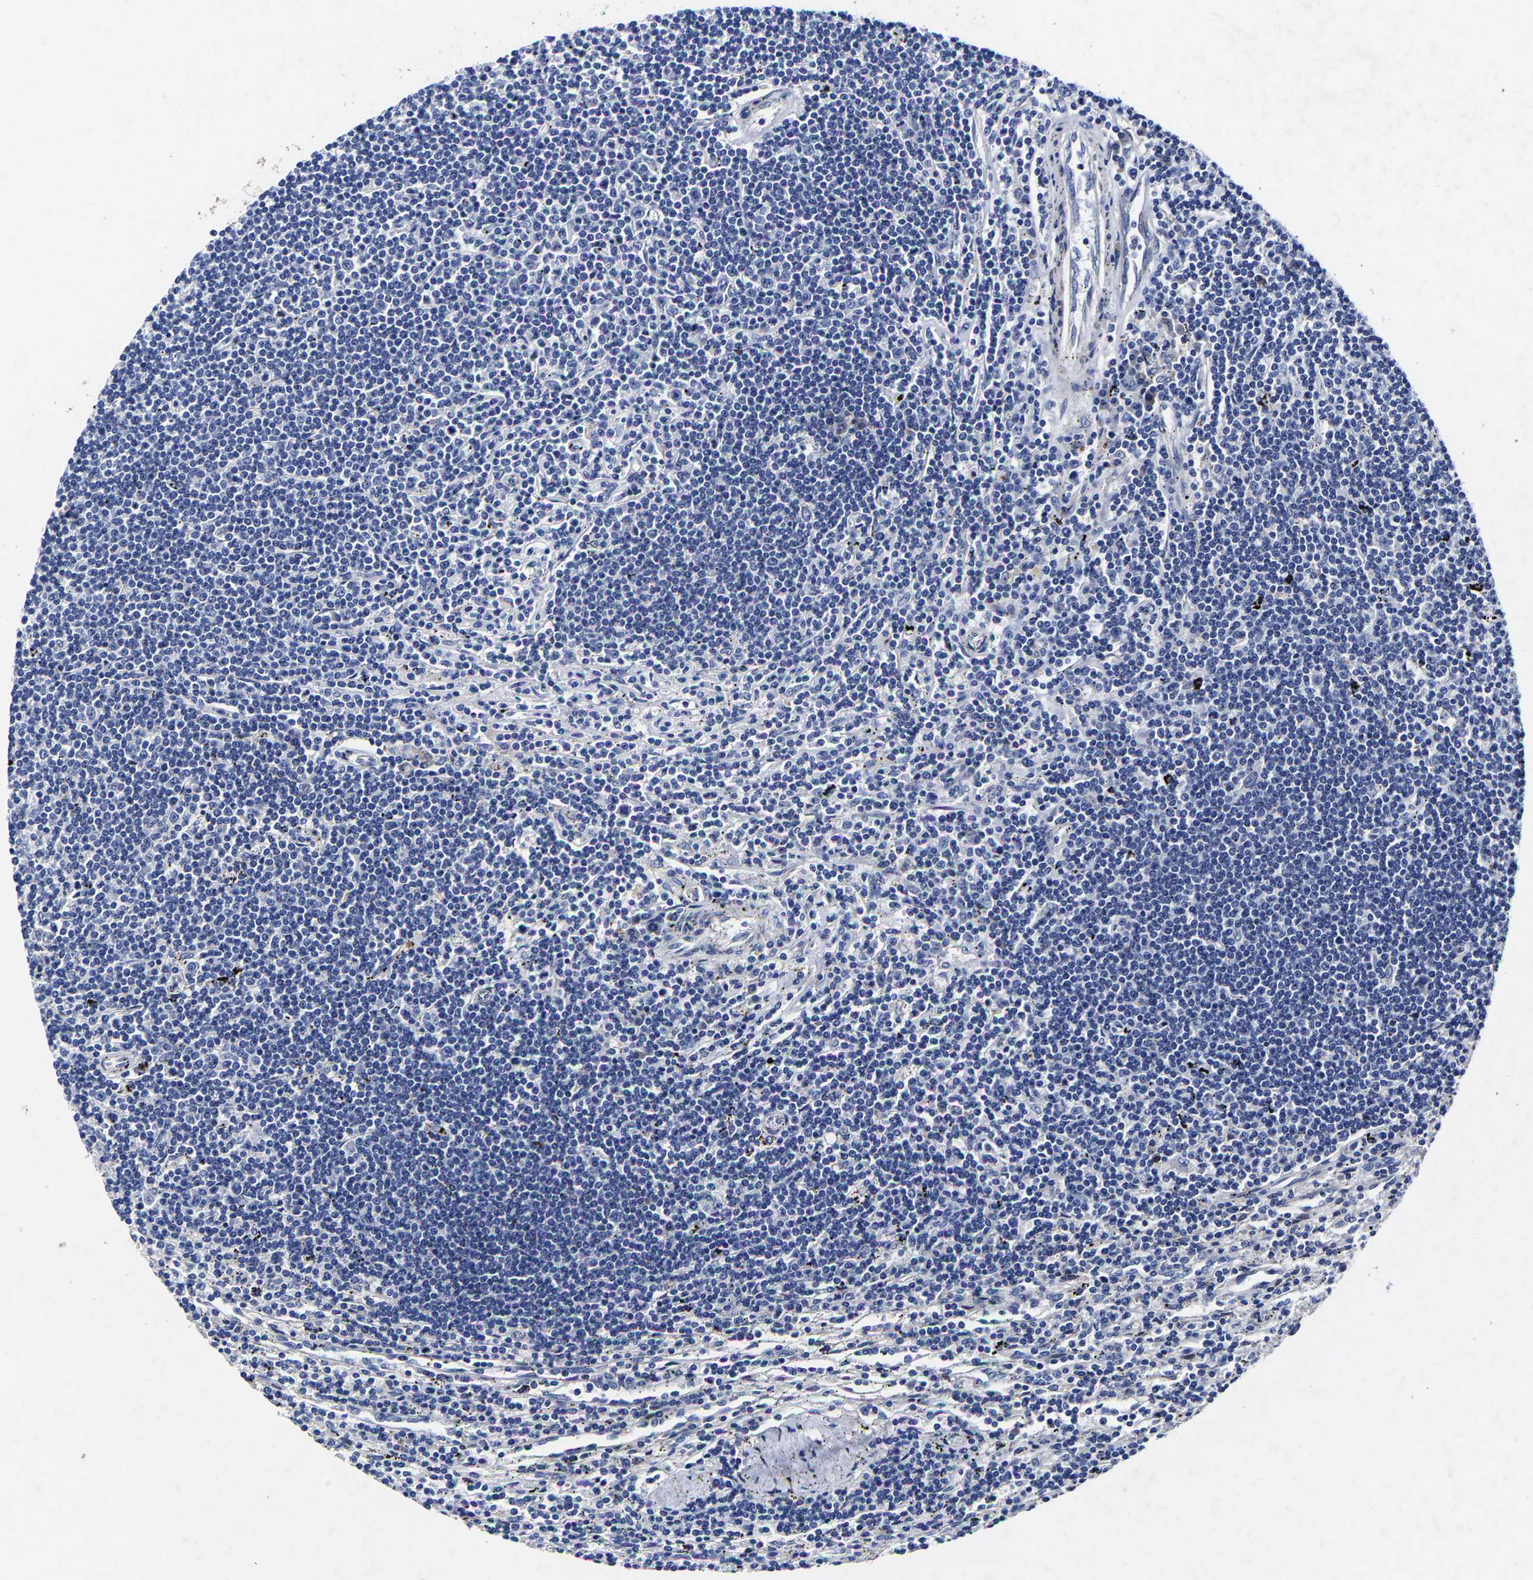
{"staining": {"intensity": "negative", "quantity": "none", "location": "none"}, "tissue": "lymphoma", "cell_type": "Tumor cells", "image_type": "cancer", "snomed": [{"axis": "morphology", "description": "Malignant lymphoma, non-Hodgkin's type, Low grade"}, {"axis": "topography", "description": "Spleen"}], "caption": "Malignant lymphoma, non-Hodgkin's type (low-grade) stained for a protein using immunohistochemistry (IHC) exhibits no positivity tumor cells.", "gene": "AASS", "patient": {"sex": "male", "age": 76}}